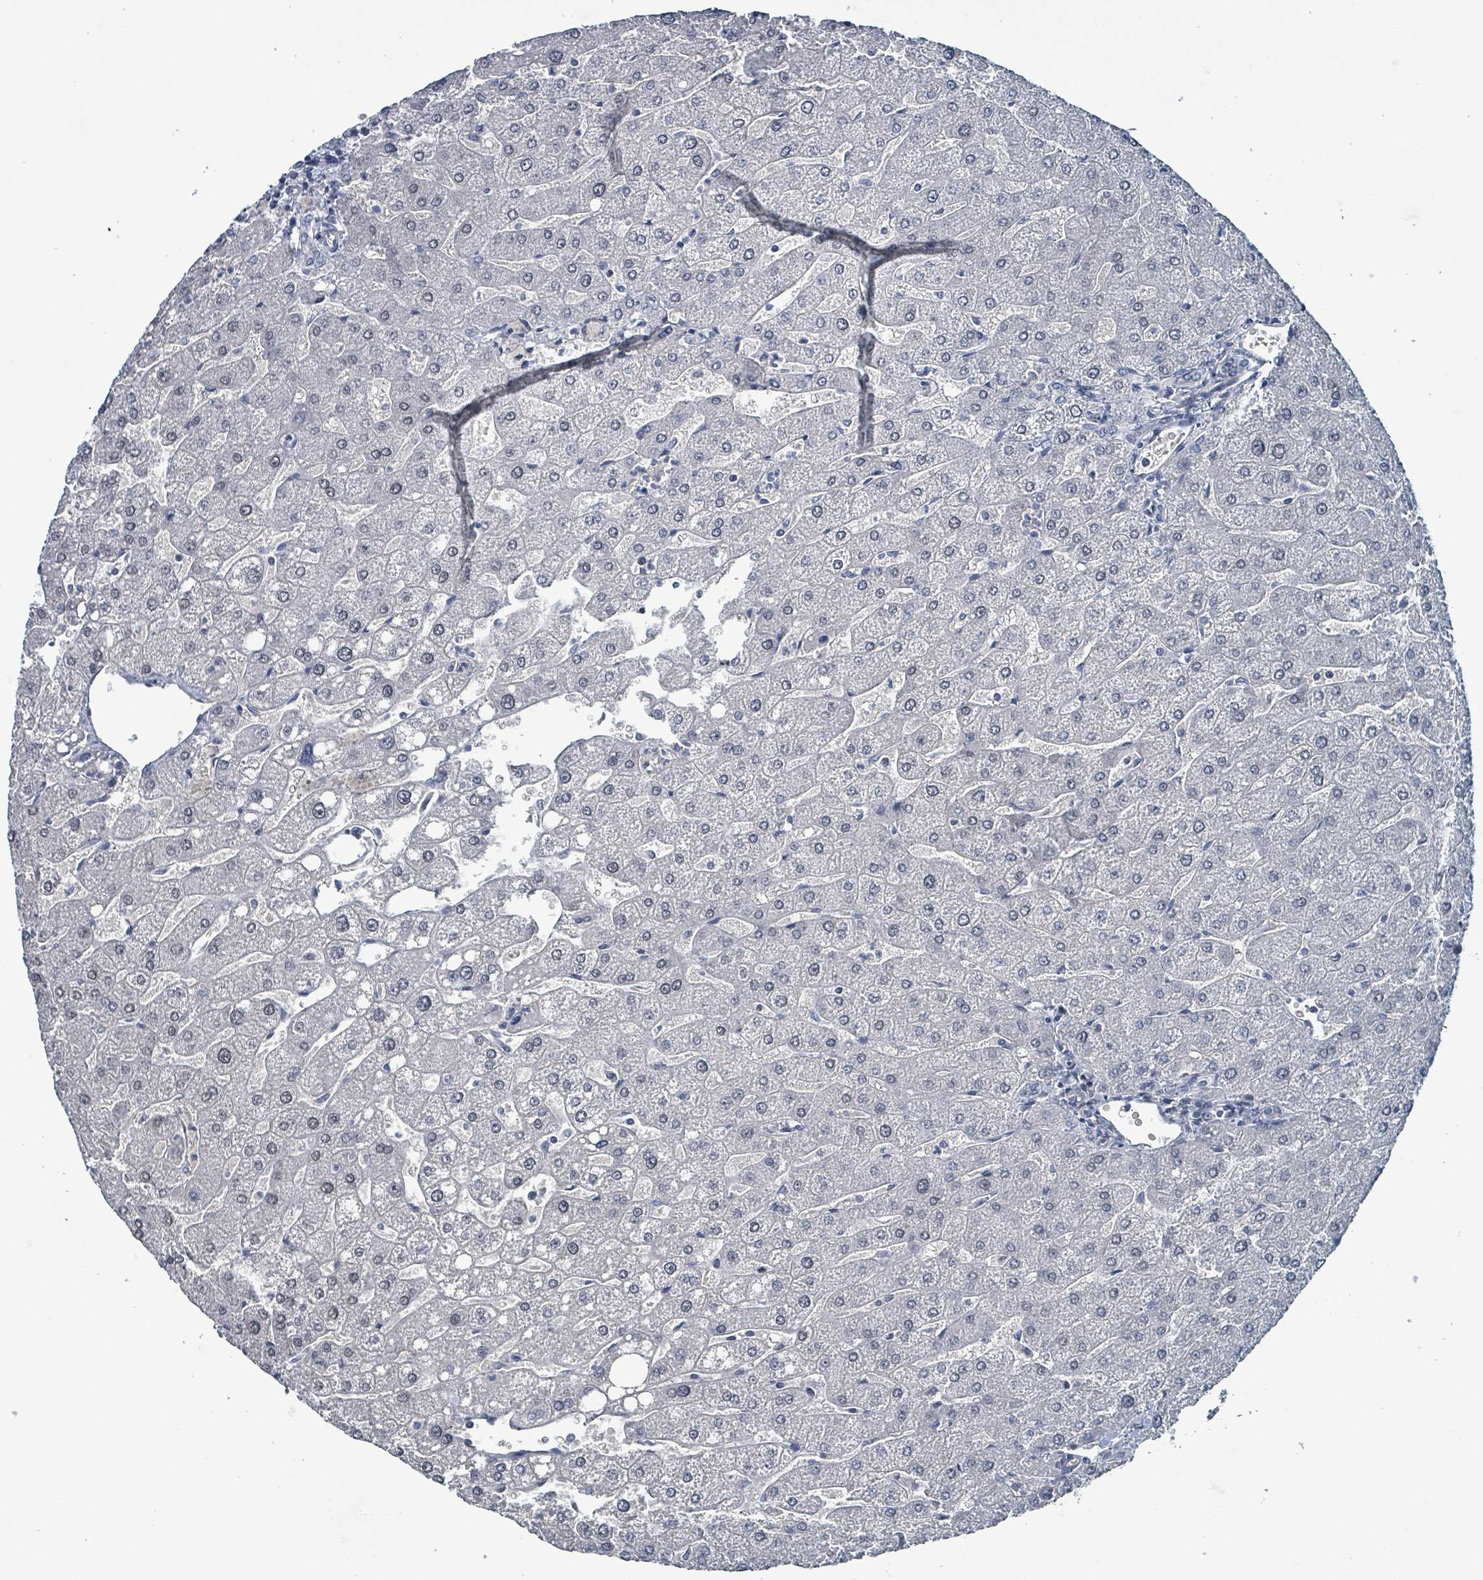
{"staining": {"intensity": "negative", "quantity": "none", "location": "none"}, "tissue": "liver", "cell_type": "Cholangiocytes", "image_type": "normal", "snomed": [{"axis": "morphology", "description": "Normal tissue, NOS"}, {"axis": "topography", "description": "Liver"}], "caption": "A high-resolution histopathology image shows immunohistochemistry (IHC) staining of normal liver, which demonstrates no significant positivity in cholangiocytes.", "gene": "BIVM", "patient": {"sex": "male", "age": 67}}